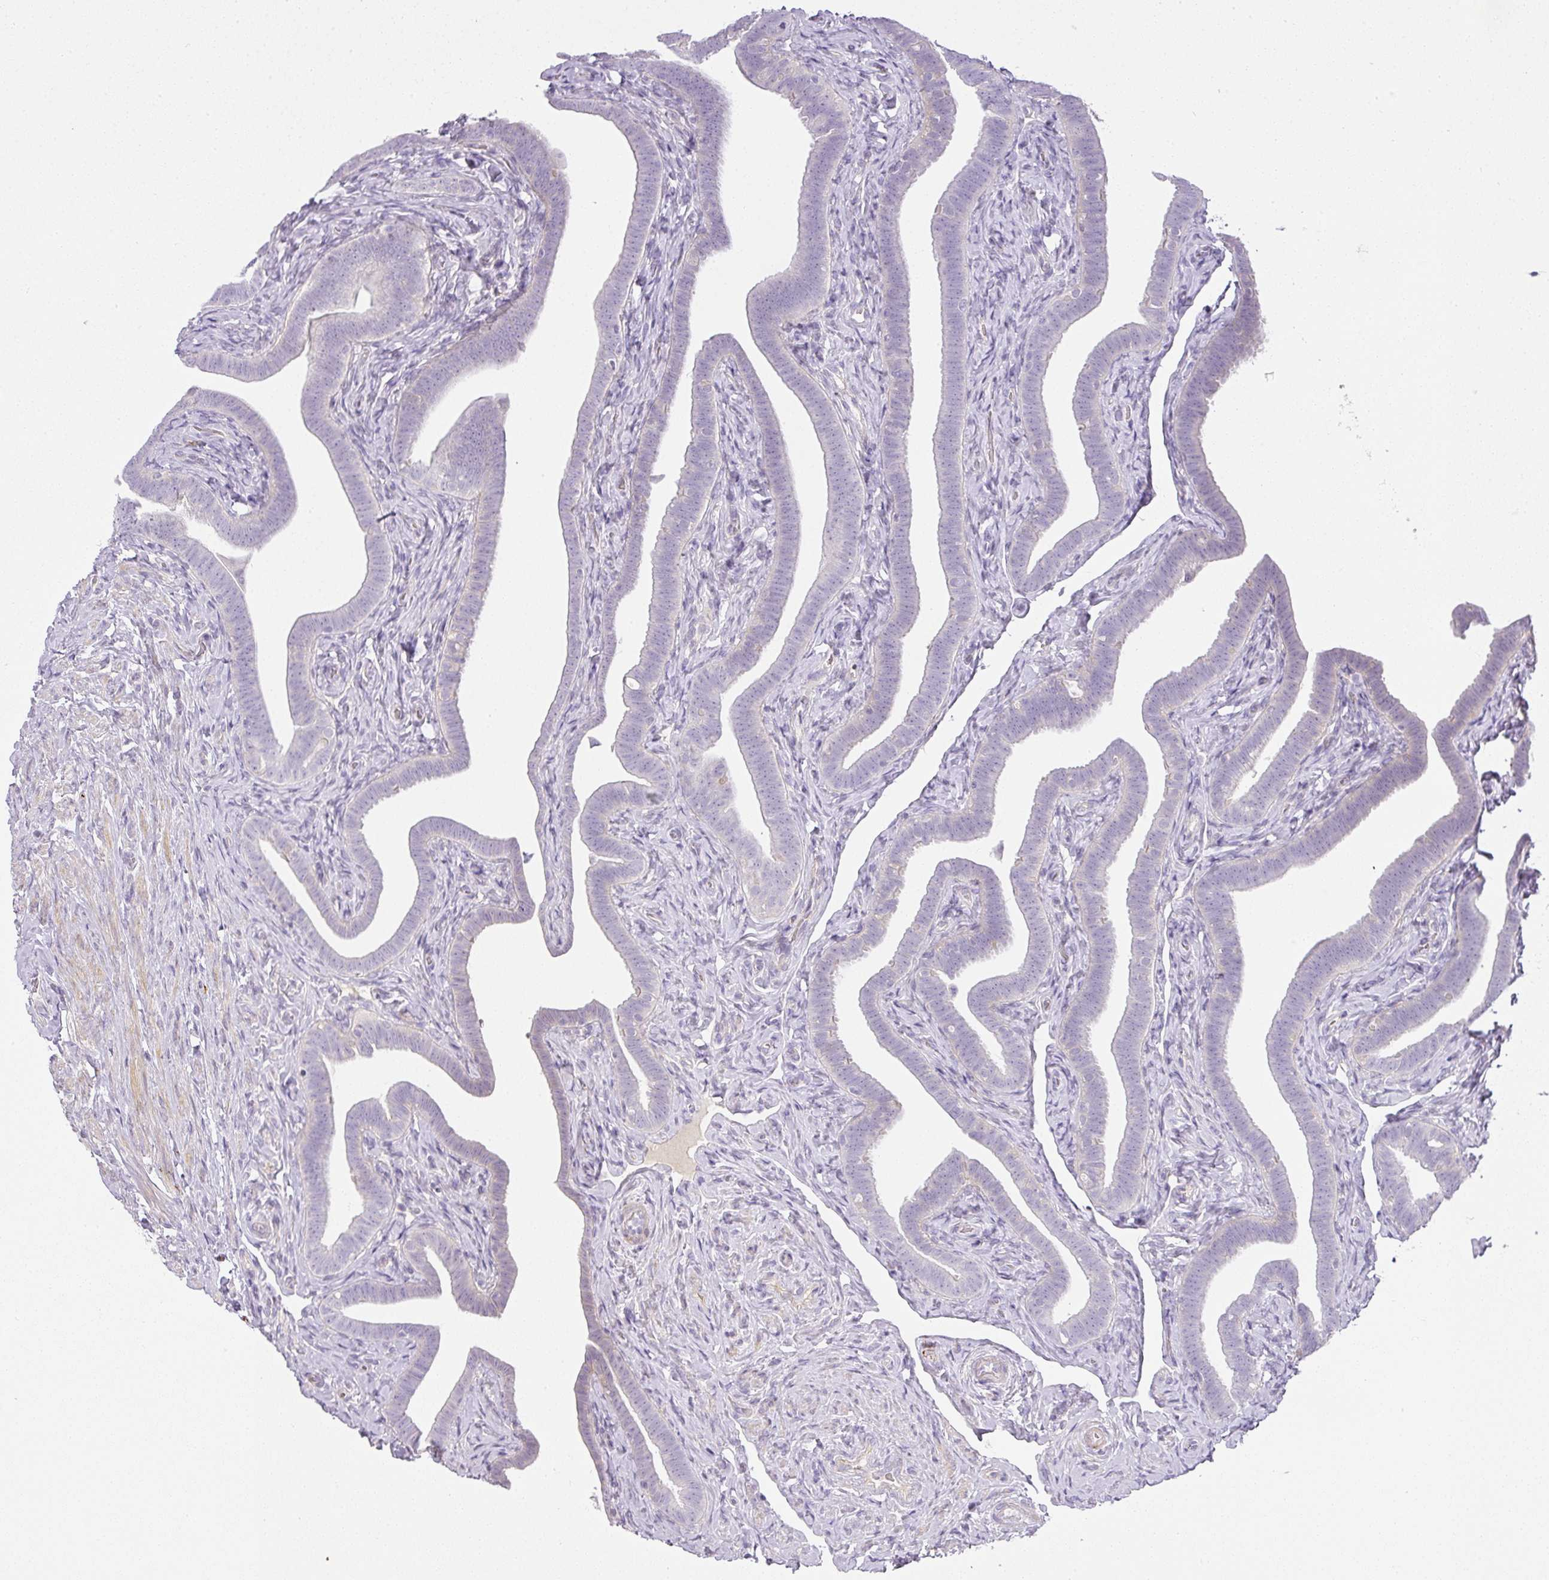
{"staining": {"intensity": "negative", "quantity": "none", "location": "none"}, "tissue": "fallopian tube", "cell_type": "Glandular cells", "image_type": "normal", "snomed": [{"axis": "morphology", "description": "Normal tissue, NOS"}, {"axis": "topography", "description": "Fallopian tube"}], "caption": "Immunohistochemical staining of unremarkable human fallopian tube shows no significant expression in glandular cells. (Stains: DAB immunohistochemistry with hematoxylin counter stain, Microscopy: brightfield microscopy at high magnification).", "gene": "RAX2", "patient": {"sex": "female", "age": 69}}